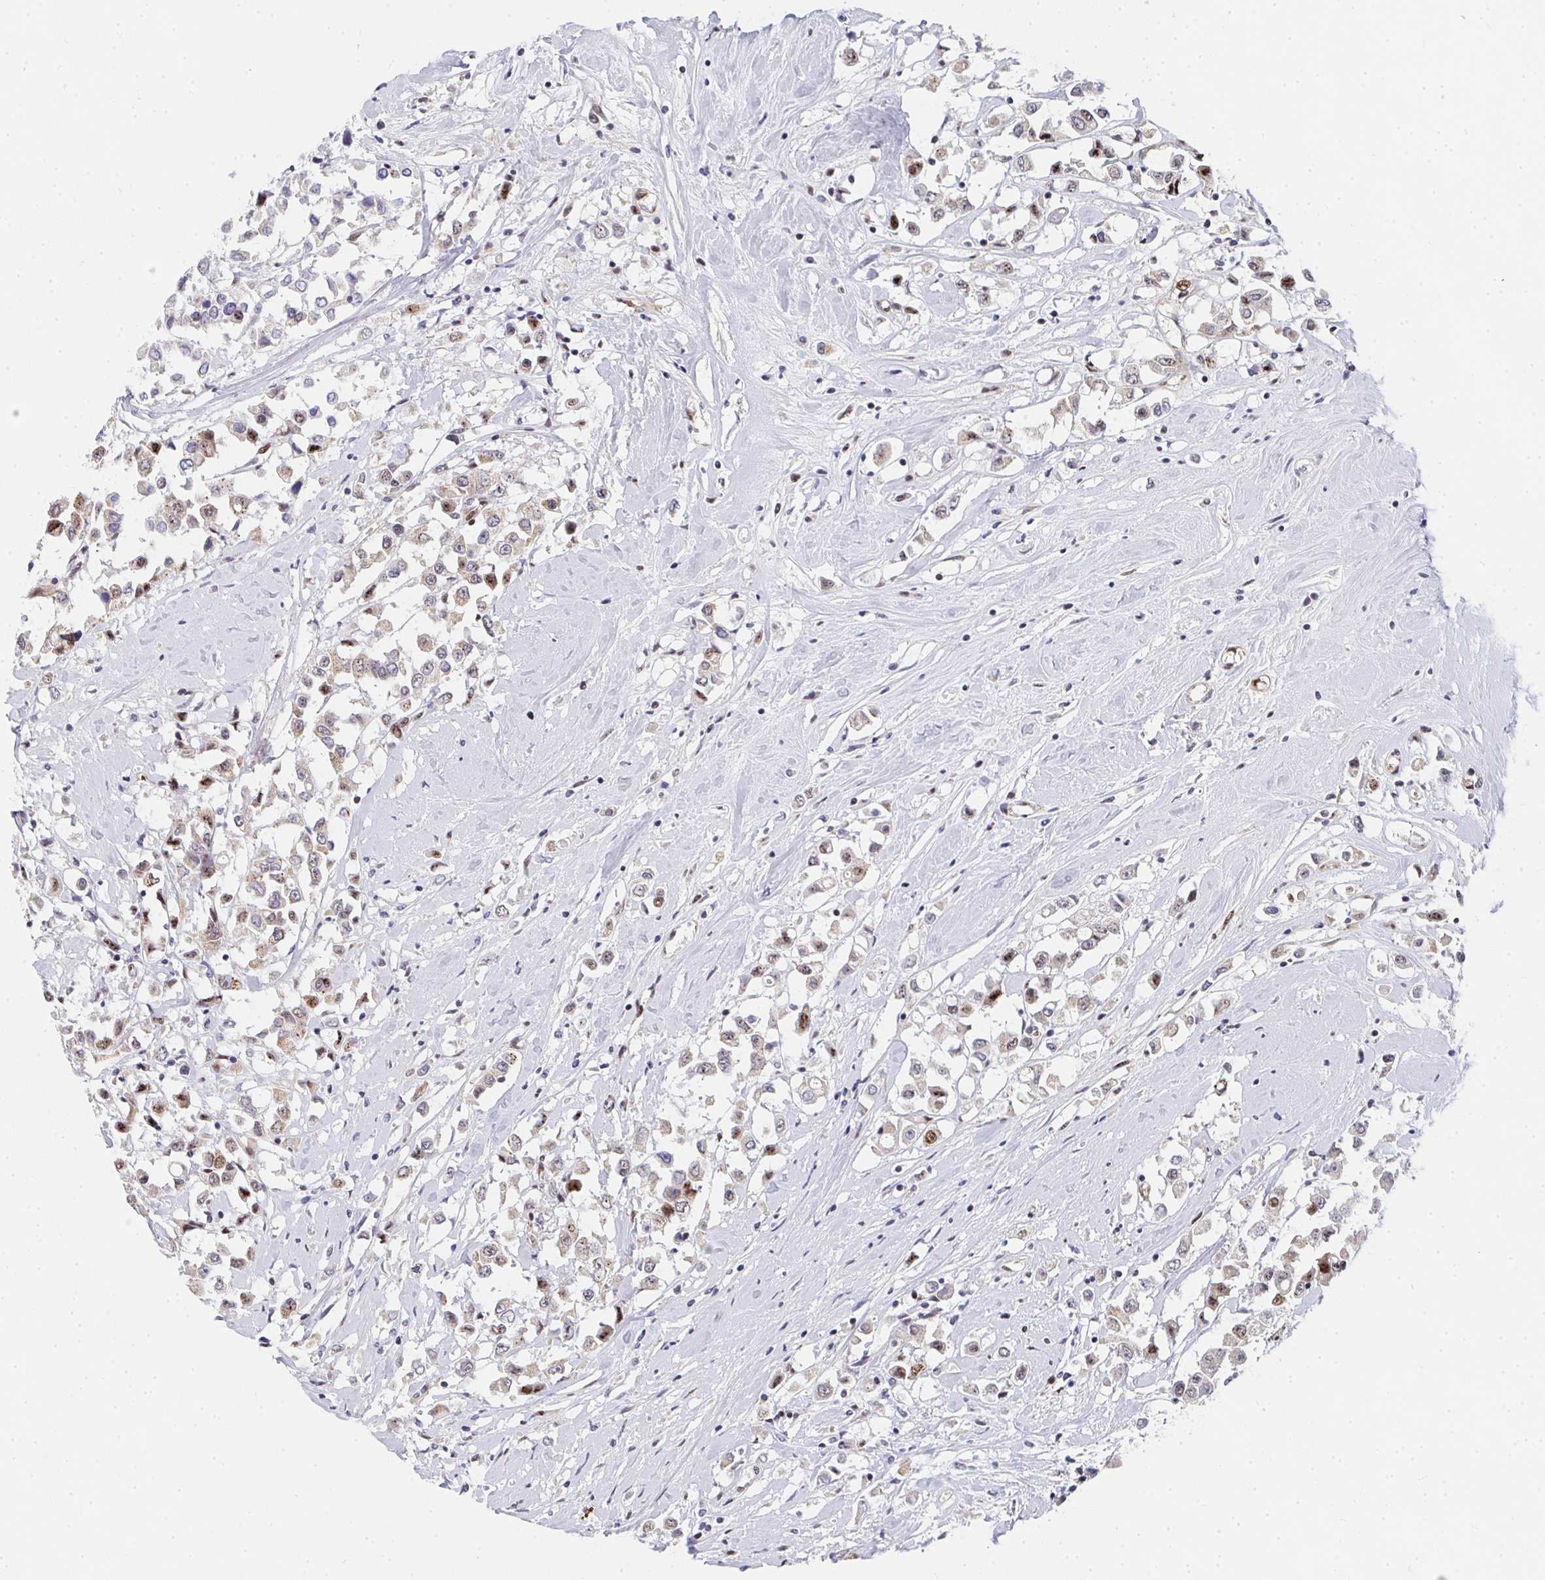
{"staining": {"intensity": "moderate", "quantity": "25%-75%", "location": "cytoplasmic/membranous,nuclear"}, "tissue": "breast cancer", "cell_type": "Tumor cells", "image_type": "cancer", "snomed": [{"axis": "morphology", "description": "Duct carcinoma"}, {"axis": "topography", "description": "Breast"}], "caption": "Brown immunohistochemical staining in human breast cancer demonstrates moderate cytoplasmic/membranous and nuclear expression in approximately 25%-75% of tumor cells. The staining is performed using DAB (3,3'-diaminobenzidine) brown chromogen to label protein expression. The nuclei are counter-stained blue using hematoxylin.", "gene": "ZIC3", "patient": {"sex": "female", "age": 61}}